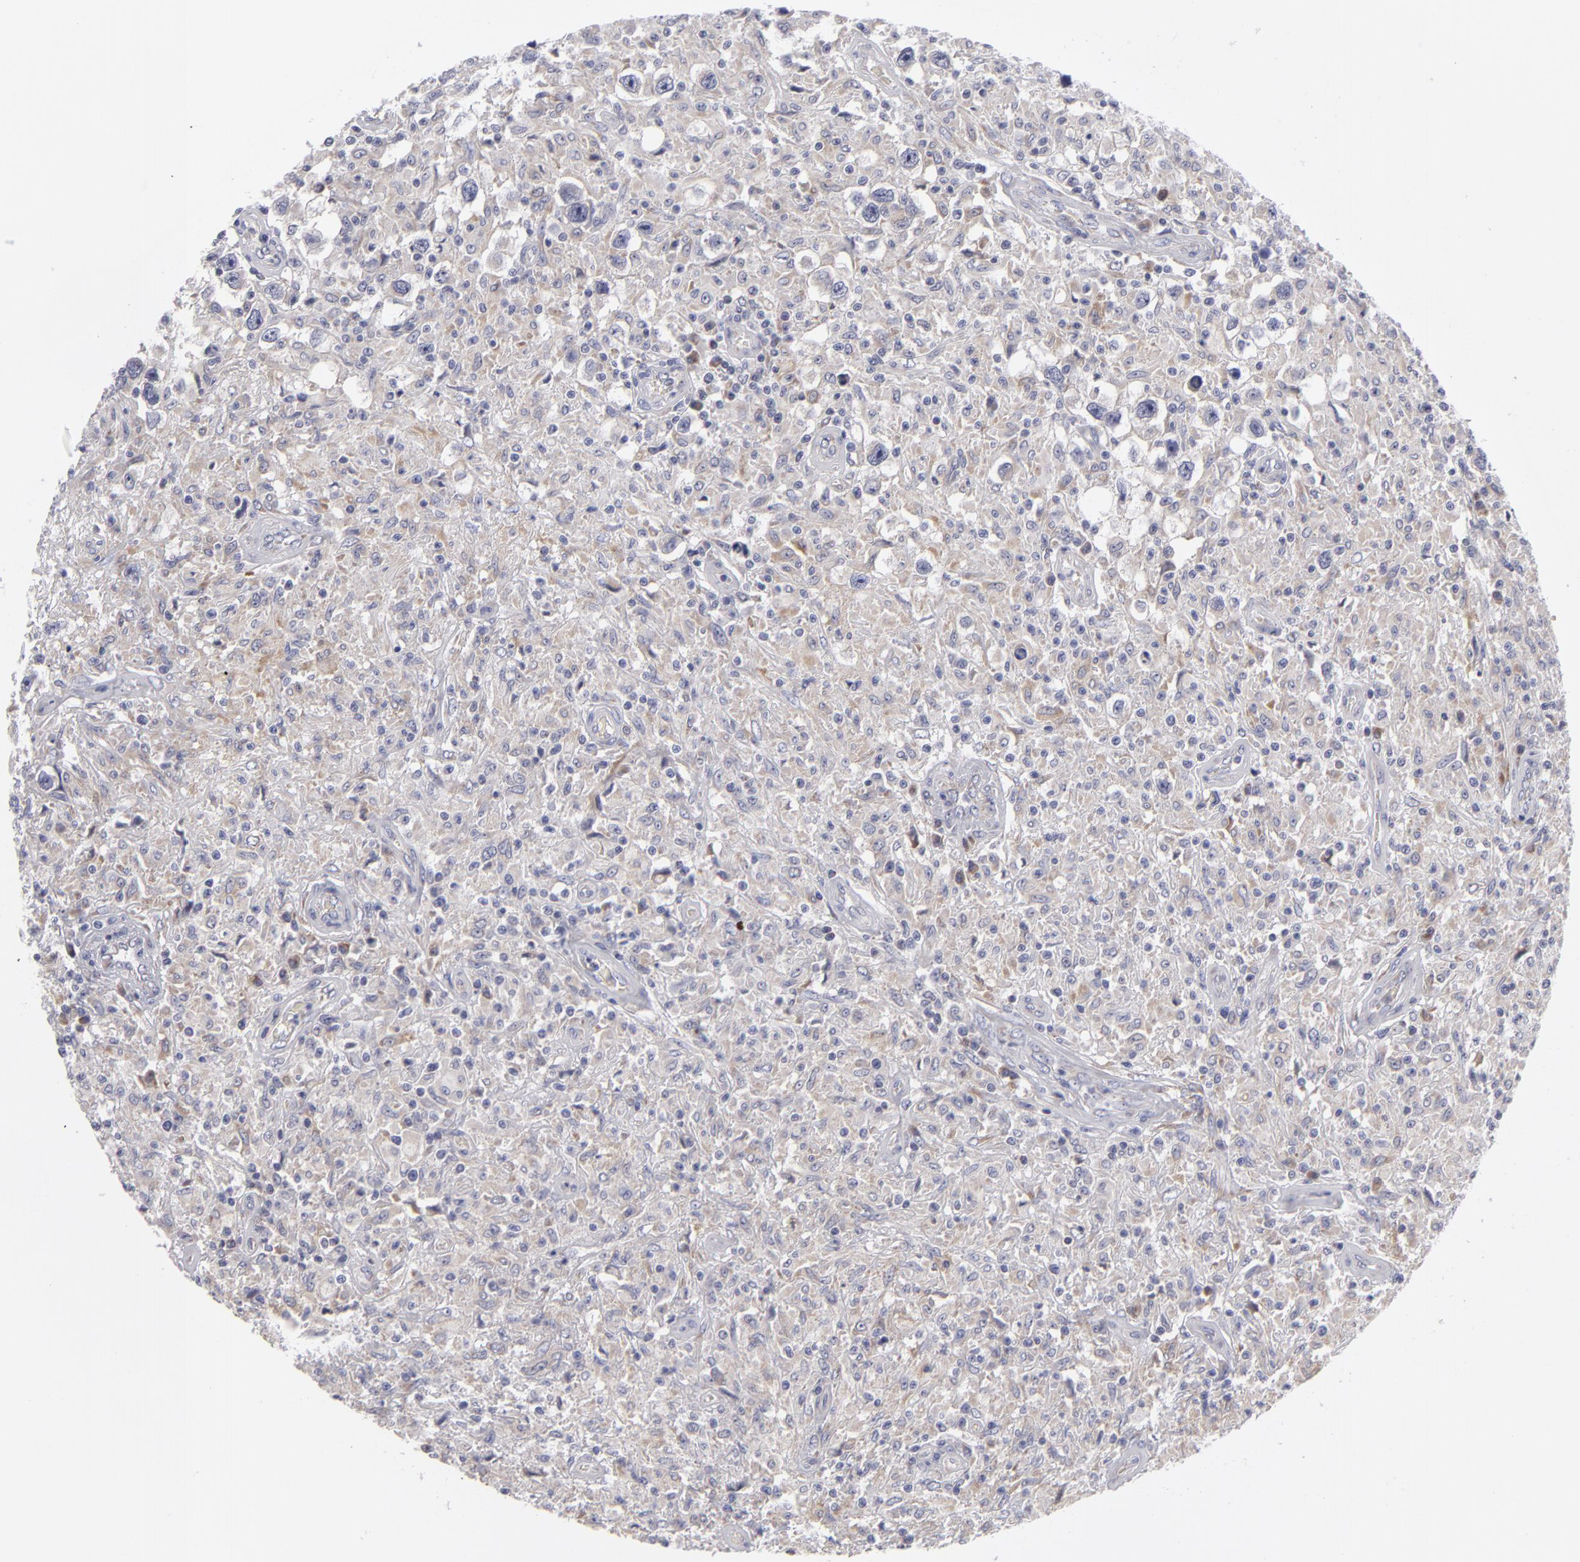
{"staining": {"intensity": "moderate", "quantity": ">75%", "location": "cytoplasmic/membranous"}, "tissue": "testis cancer", "cell_type": "Tumor cells", "image_type": "cancer", "snomed": [{"axis": "morphology", "description": "Seminoma, NOS"}, {"axis": "topography", "description": "Testis"}], "caption": "Tumor cells demonstrate moderate cytoplasmic/membranous expression in approximately >75% of cells in seminoma (testis). (IHC, brightfield microscopy, high magnification).", "gene": "ATP2B3", "patient": {"sex": "male", "age": 34}}